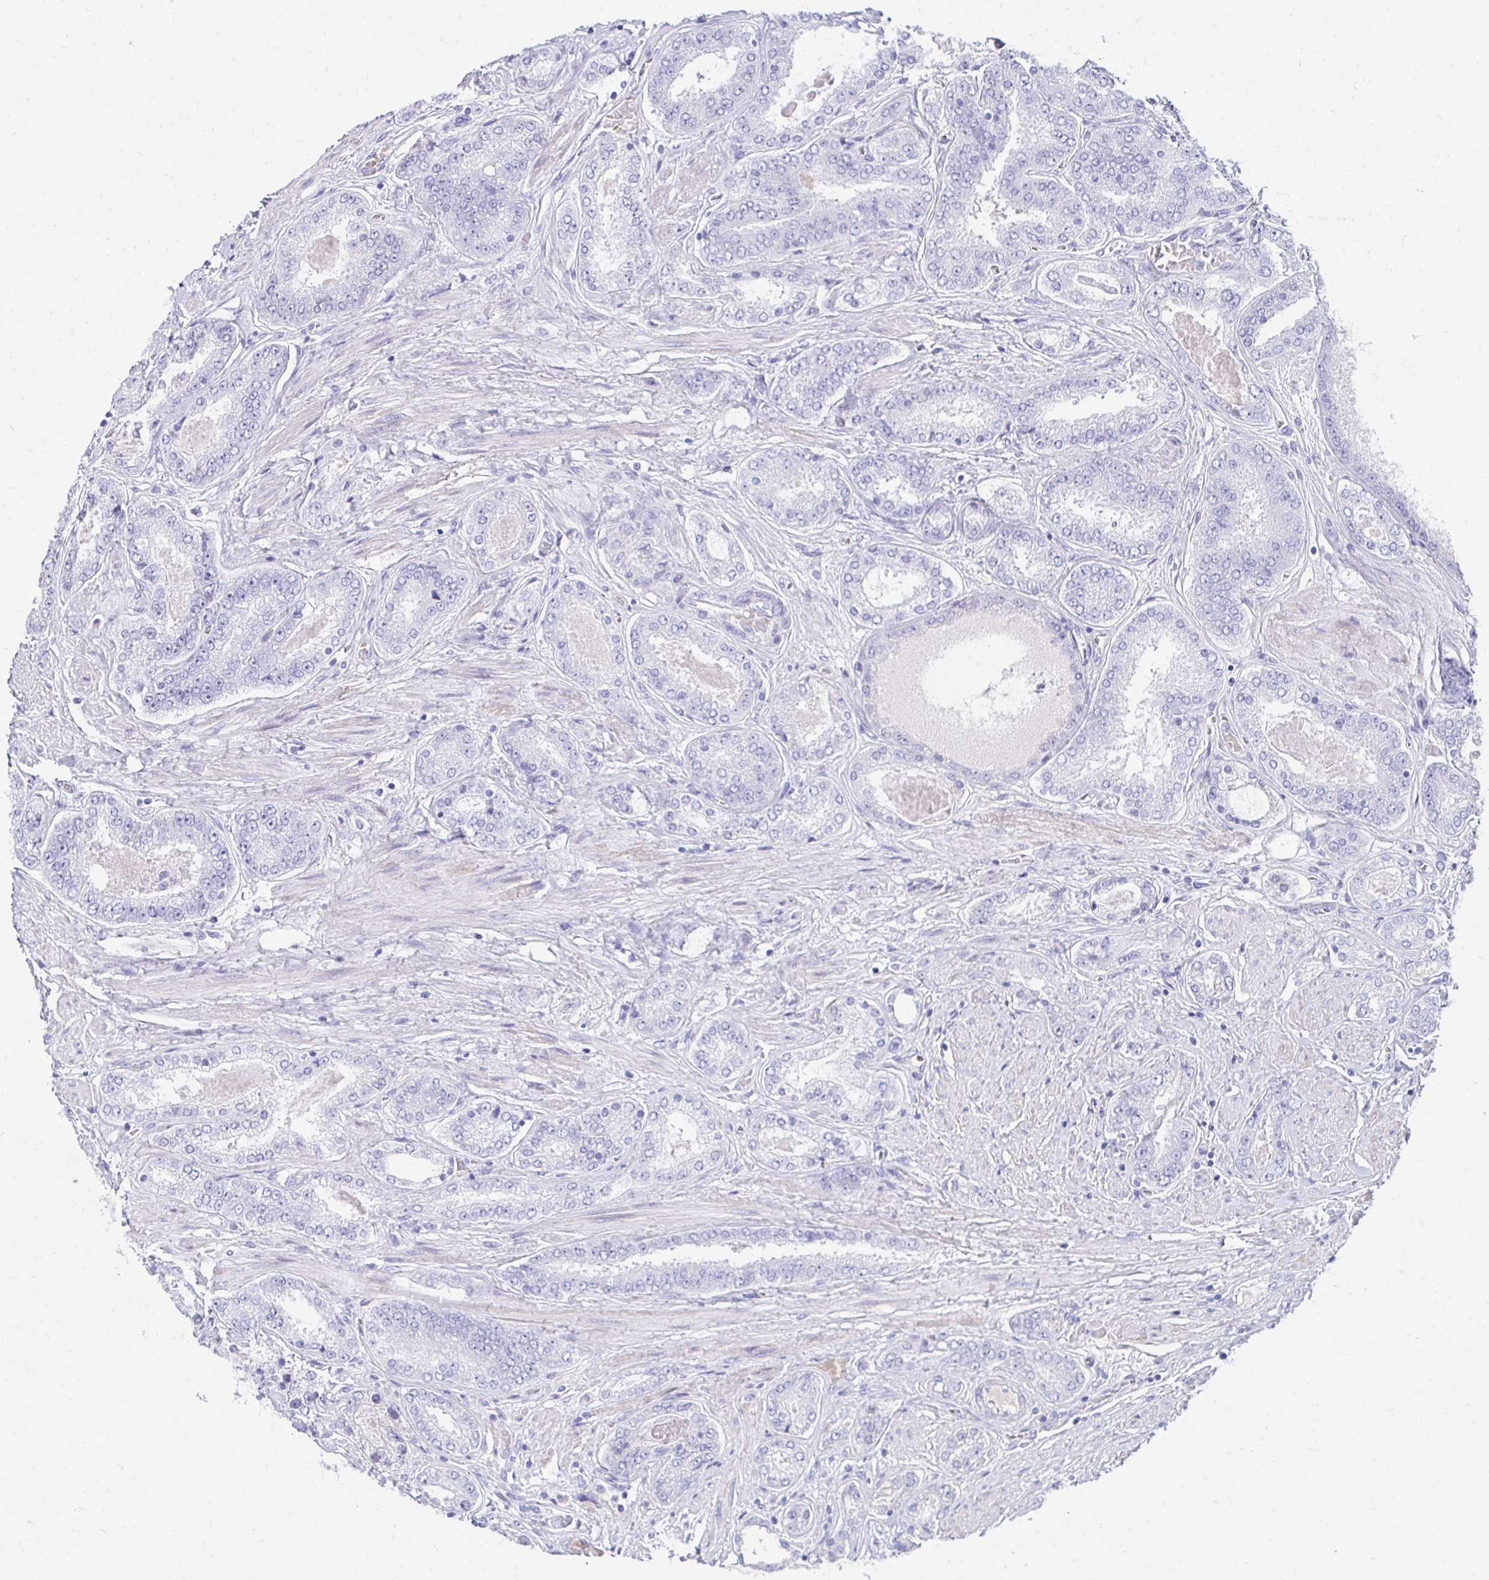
{"staining": {"intensity": "negative", "quantity": "none", "location": "none"}, "tissue": "prostate cancer", "cell_type": "Tumor cells", "image_type": "cancer", "snomed": [{"axis": "morphology", "description": "Adenocarcinoma, High grade"}, {"axis": "topography", "description": "Prostate"}], "caption": "DAB (3,3'-diaminobenzidine) immunohistochemical staining of prostate cancer (high-grade adenocarcinoma) exhibits no significant staining in tumor cells.", "gene": "TNNT1", "patient": {"sex": "male", "age": 63}}